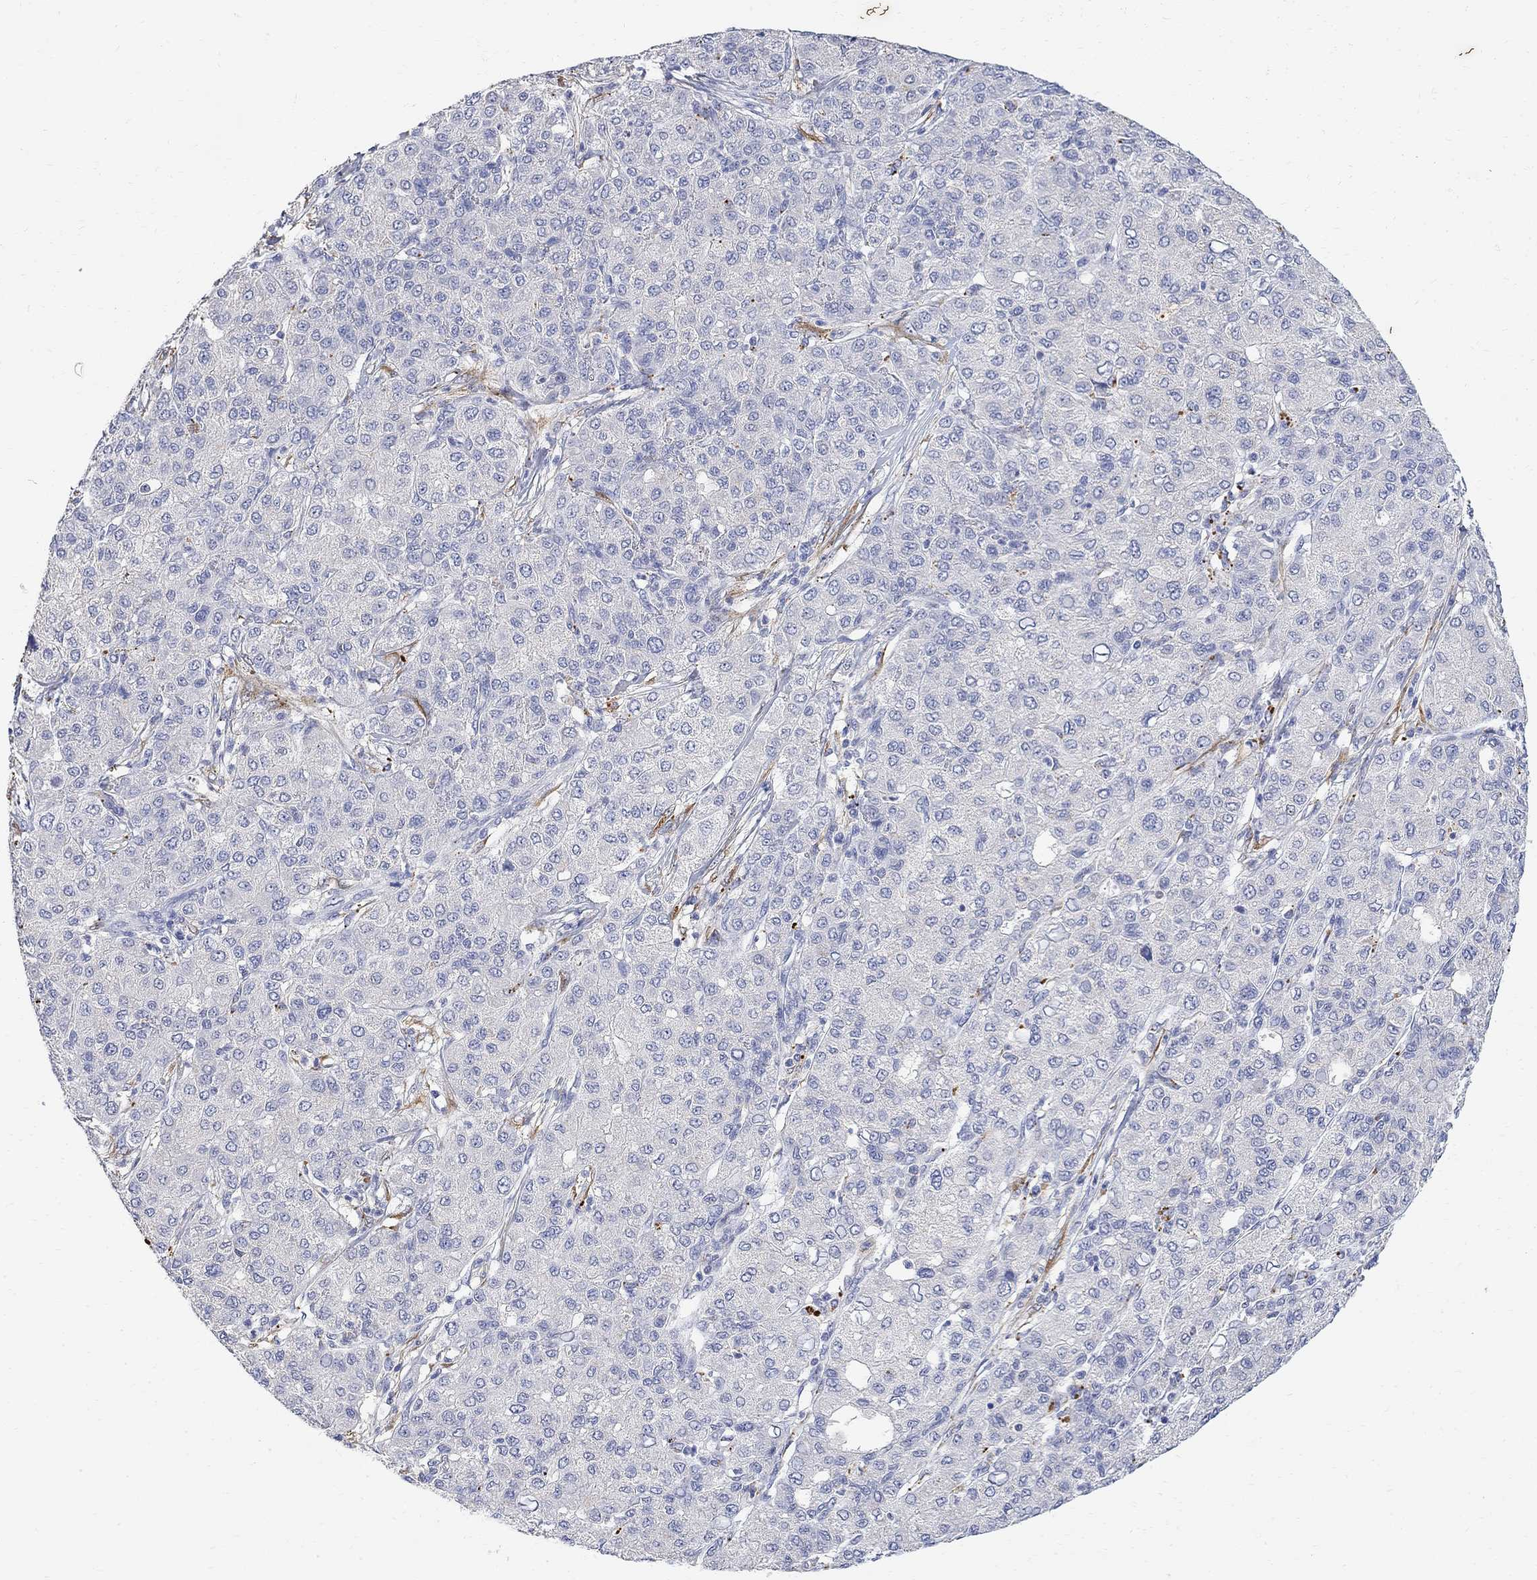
{"staining": {"intensity": "negative", "quantity": "none", "location": "none"}, "tissue": "liver cancer", "cell_type": "Tumor cells", "image_type": "cancer", "snomed": [{"axis": "morphology", "description": "Carcinoma, Hepatocellular, NOS"}, {"axis": "topography", "description": "Liver"}], "caption": "IHC of liver cancer demonstrates no staining in tumor cells.", "gene": "FNDC5", "patient": {"sex": "male", "age": 65}}